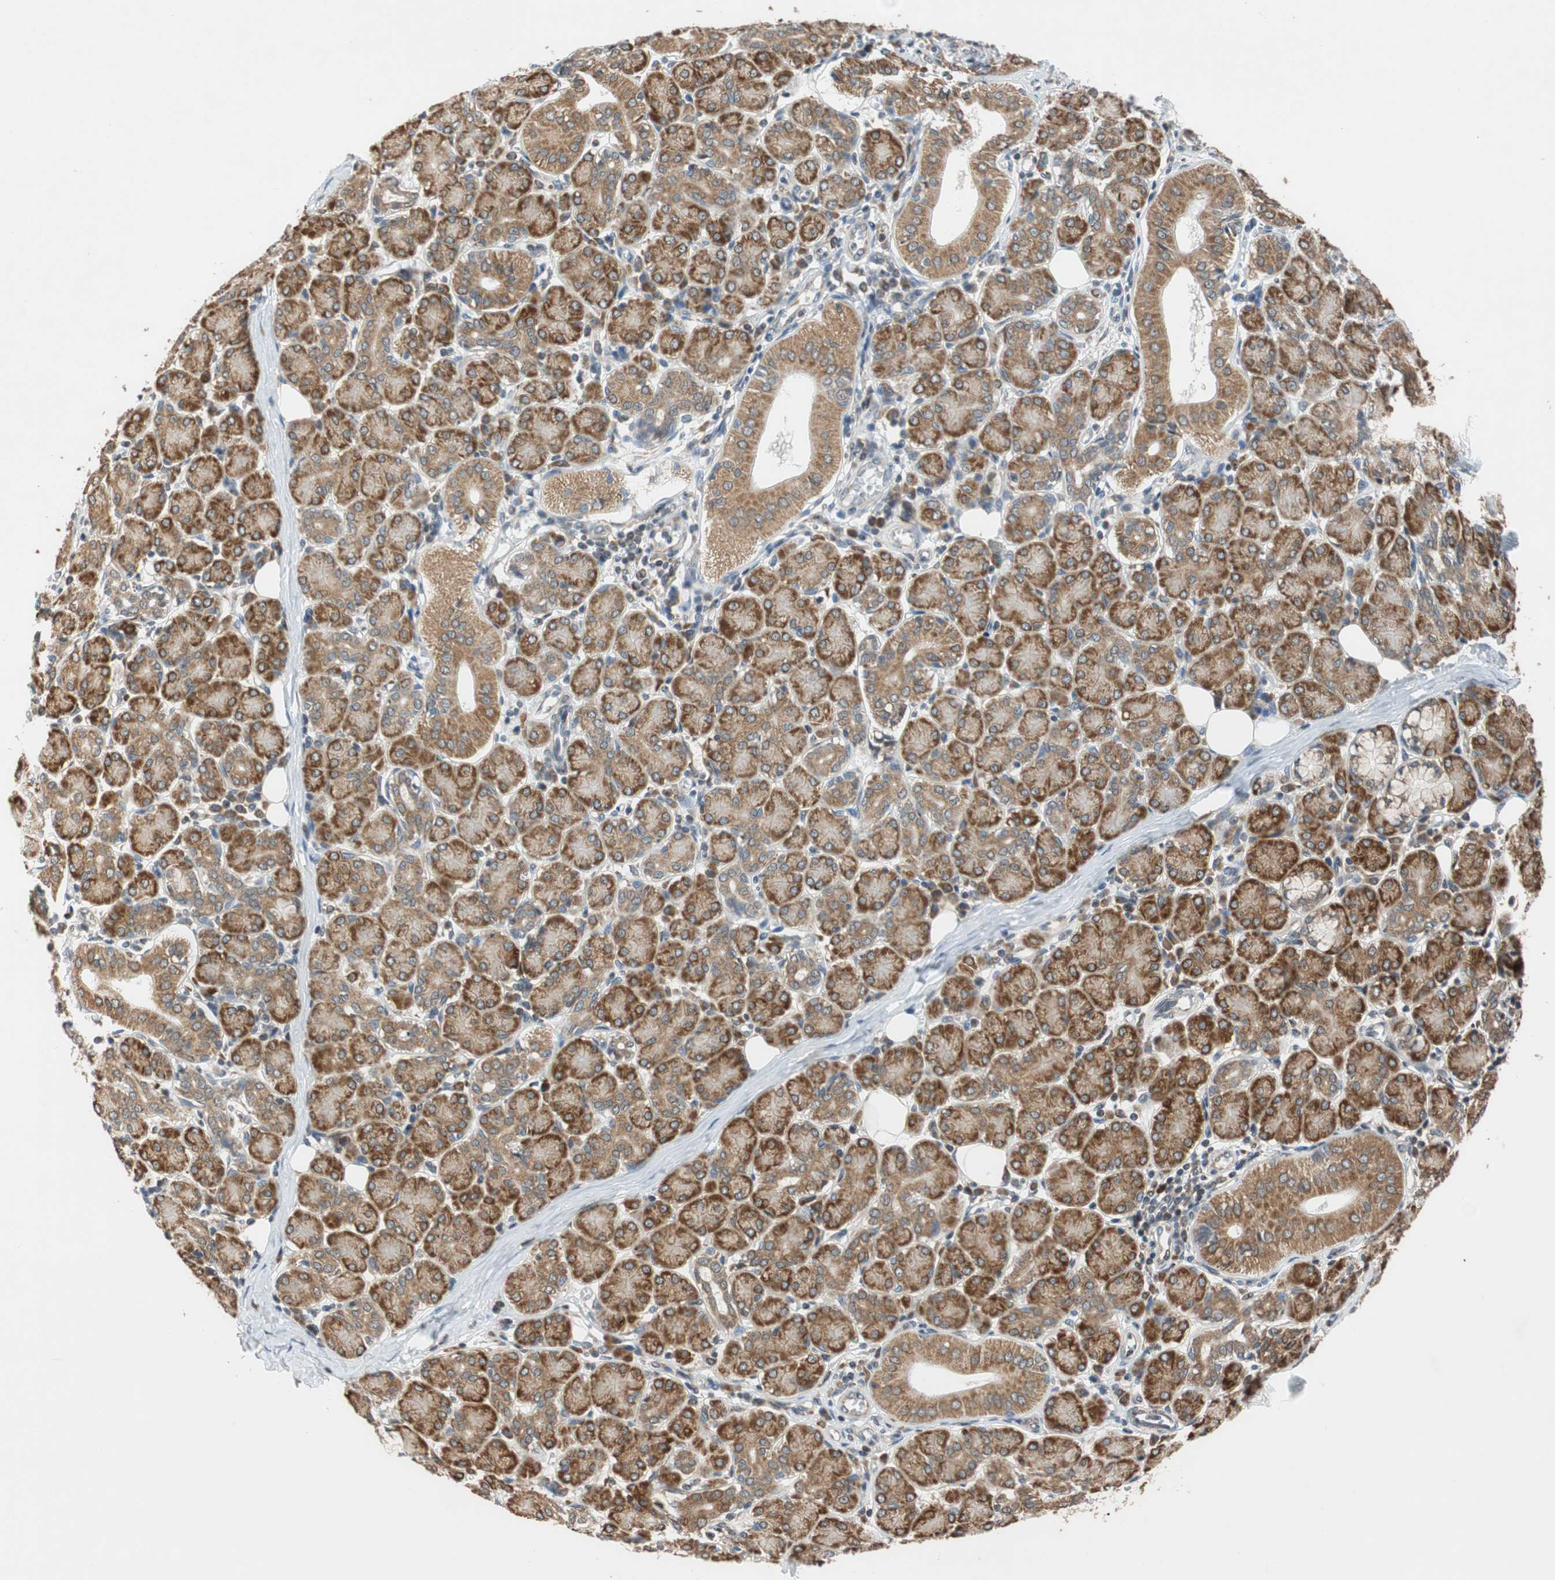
{"staining": {"intensity": "strong", "quantity": ">75%", "location": "cytoplasmic/membranous,nuclear"}, "tissue": "salivary gland", "cell_type": "Glandular cells", "image_type": "normal", "snomed": [{"axis": "morphology", "description": "Normal tissue, NOS"}, {"axis": "morphology", "description": "Inflammation, NOS"}, {"axis": "topography", "description": "Lymph node"}, {"axis": "topography", "description": "Salivary gland"}], "caption": "Immunohistochemical staining of normal human salivary gland reveals strong cytoplasmic/membranous,nuclear protein expression in approximately >75% of glandular cells. (DAB (3,3'-diaminobenzidine) IHC, brown staining for protein, blue staining for nuclei).", "gene": "AUP1", "patient": {"sex": "male", "age": 3}}